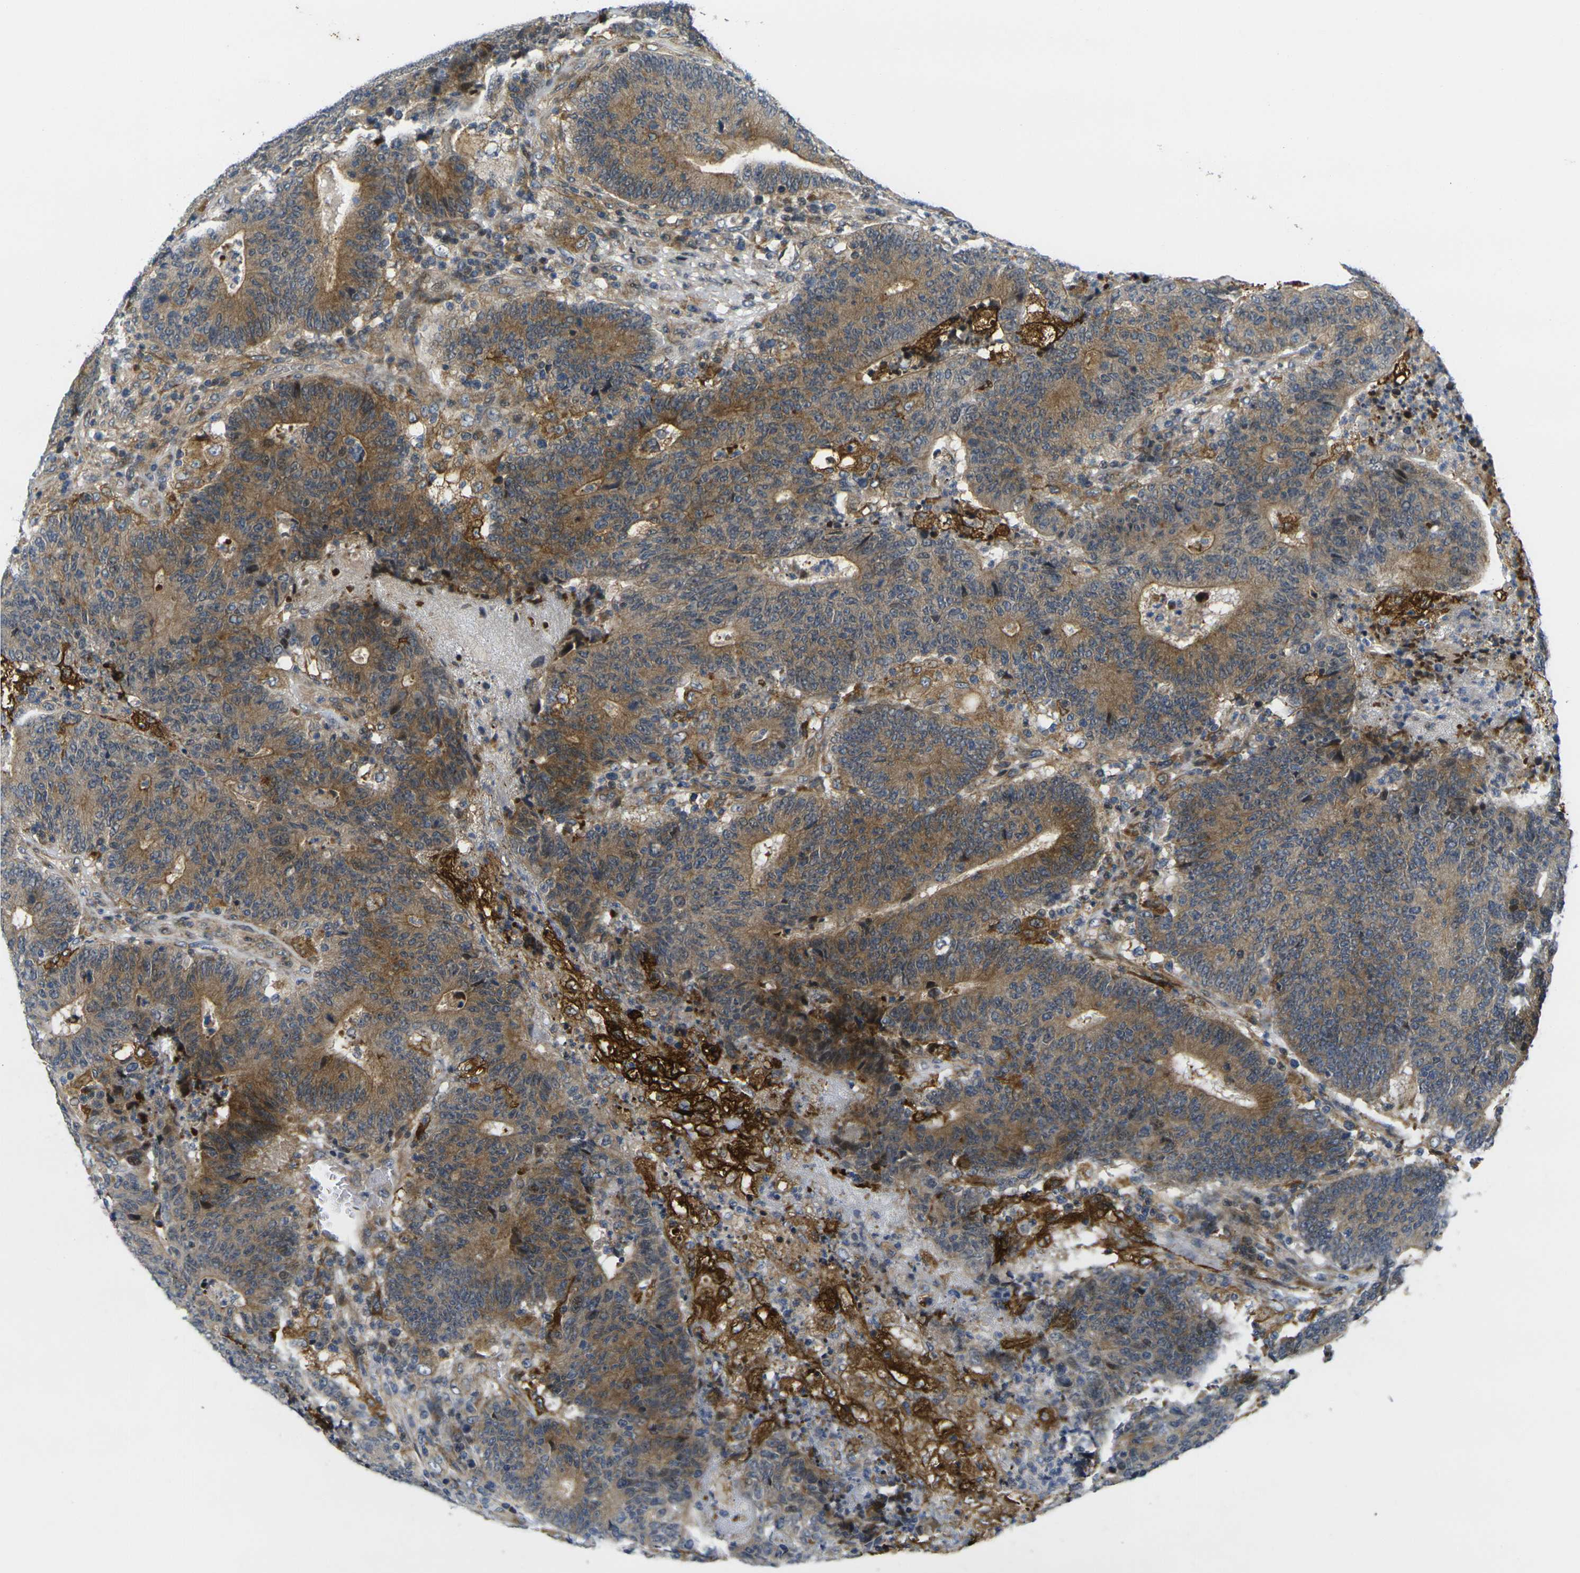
{"staining": {"intensity": "moderate", "quantity": ">75%", "location": "cytoplasmic/membranous"}, "tissue": "colorectal cancer", "cell_type": "Tumor cells", "image_type": "cancer", "snomed": [{"axis": "morphology", "description": "Normal tissue, NOS"}, {"axis": "morphology", "description": "Adenocarcinoma, NOS"}, {"axis": "topography", "description": "Colon"}], "caption": "Colorectal cancer (adenocarcinoma) stained with immunohistochemistry (IHC) demonstrates moderate cytoplasmic/membranous positivity in about >75% of tumor cells. Ihc stains the protein in brown and the nuclei are stained blue.", "gene": "ROBO2", "patient": {"sex": "female", "age": 75}}